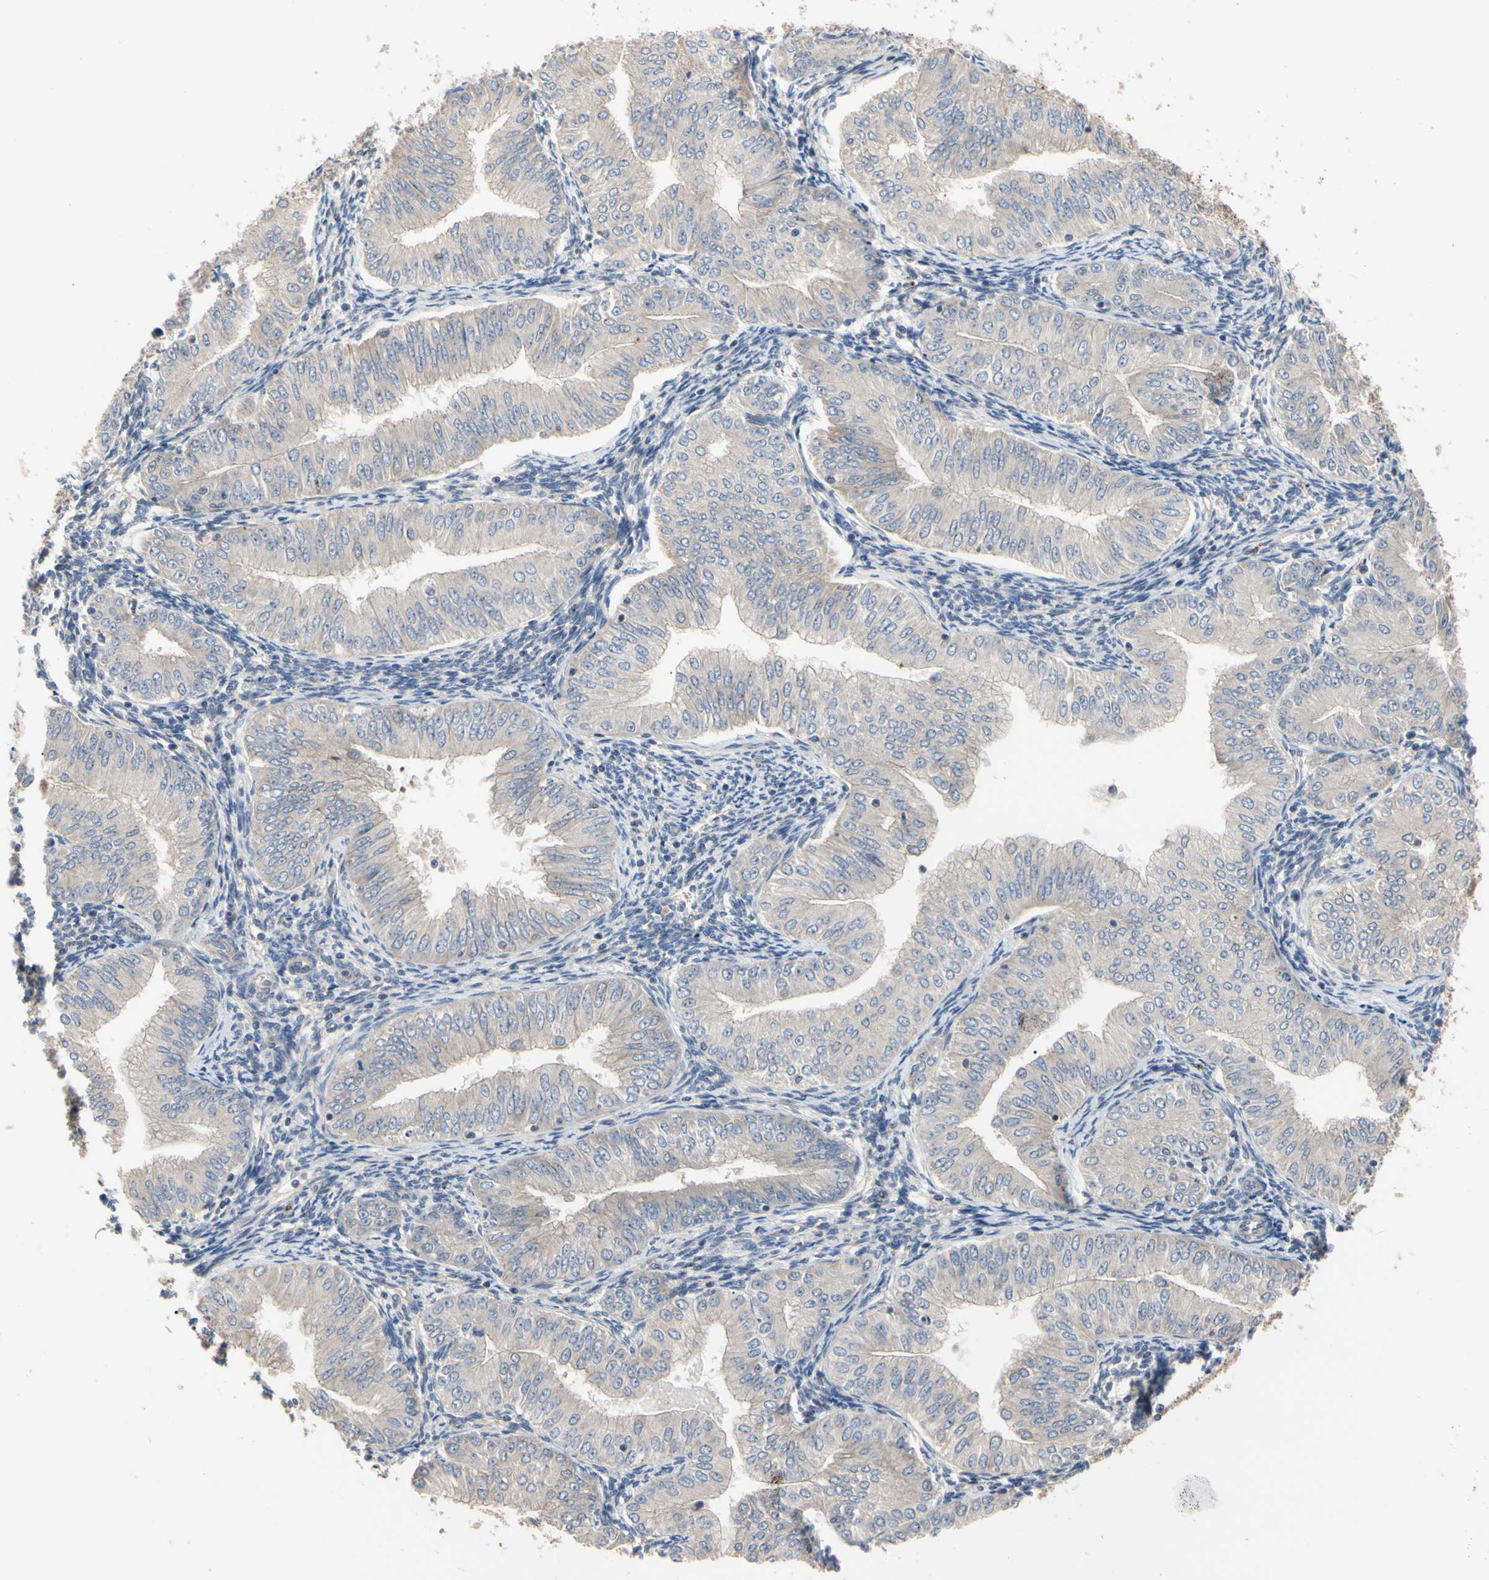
{"staining": {"intensity": "weak", "quantity": ">75%", "location": "cytoplasmic/membranous"}, "tissue": "endometrial cancer", "cell_type": "Tumor cells", "image_type": "cancer", "snomed": [{"axis": "morphology", "description": "Normal tissue, NOS"}, {"axis": "morphology", "description": "Adenocarcinoma, NOS"}, {"axis": "topography", "description": "Endometrium"}], "caption": "Endometrial cancer stained with a brown dye demonstrates weak cytoplasmic/membranous positive expression in approximately >75% of tumor cells.", "gene": "DPP8", "patient": {"sex": "female", "age": 53}}